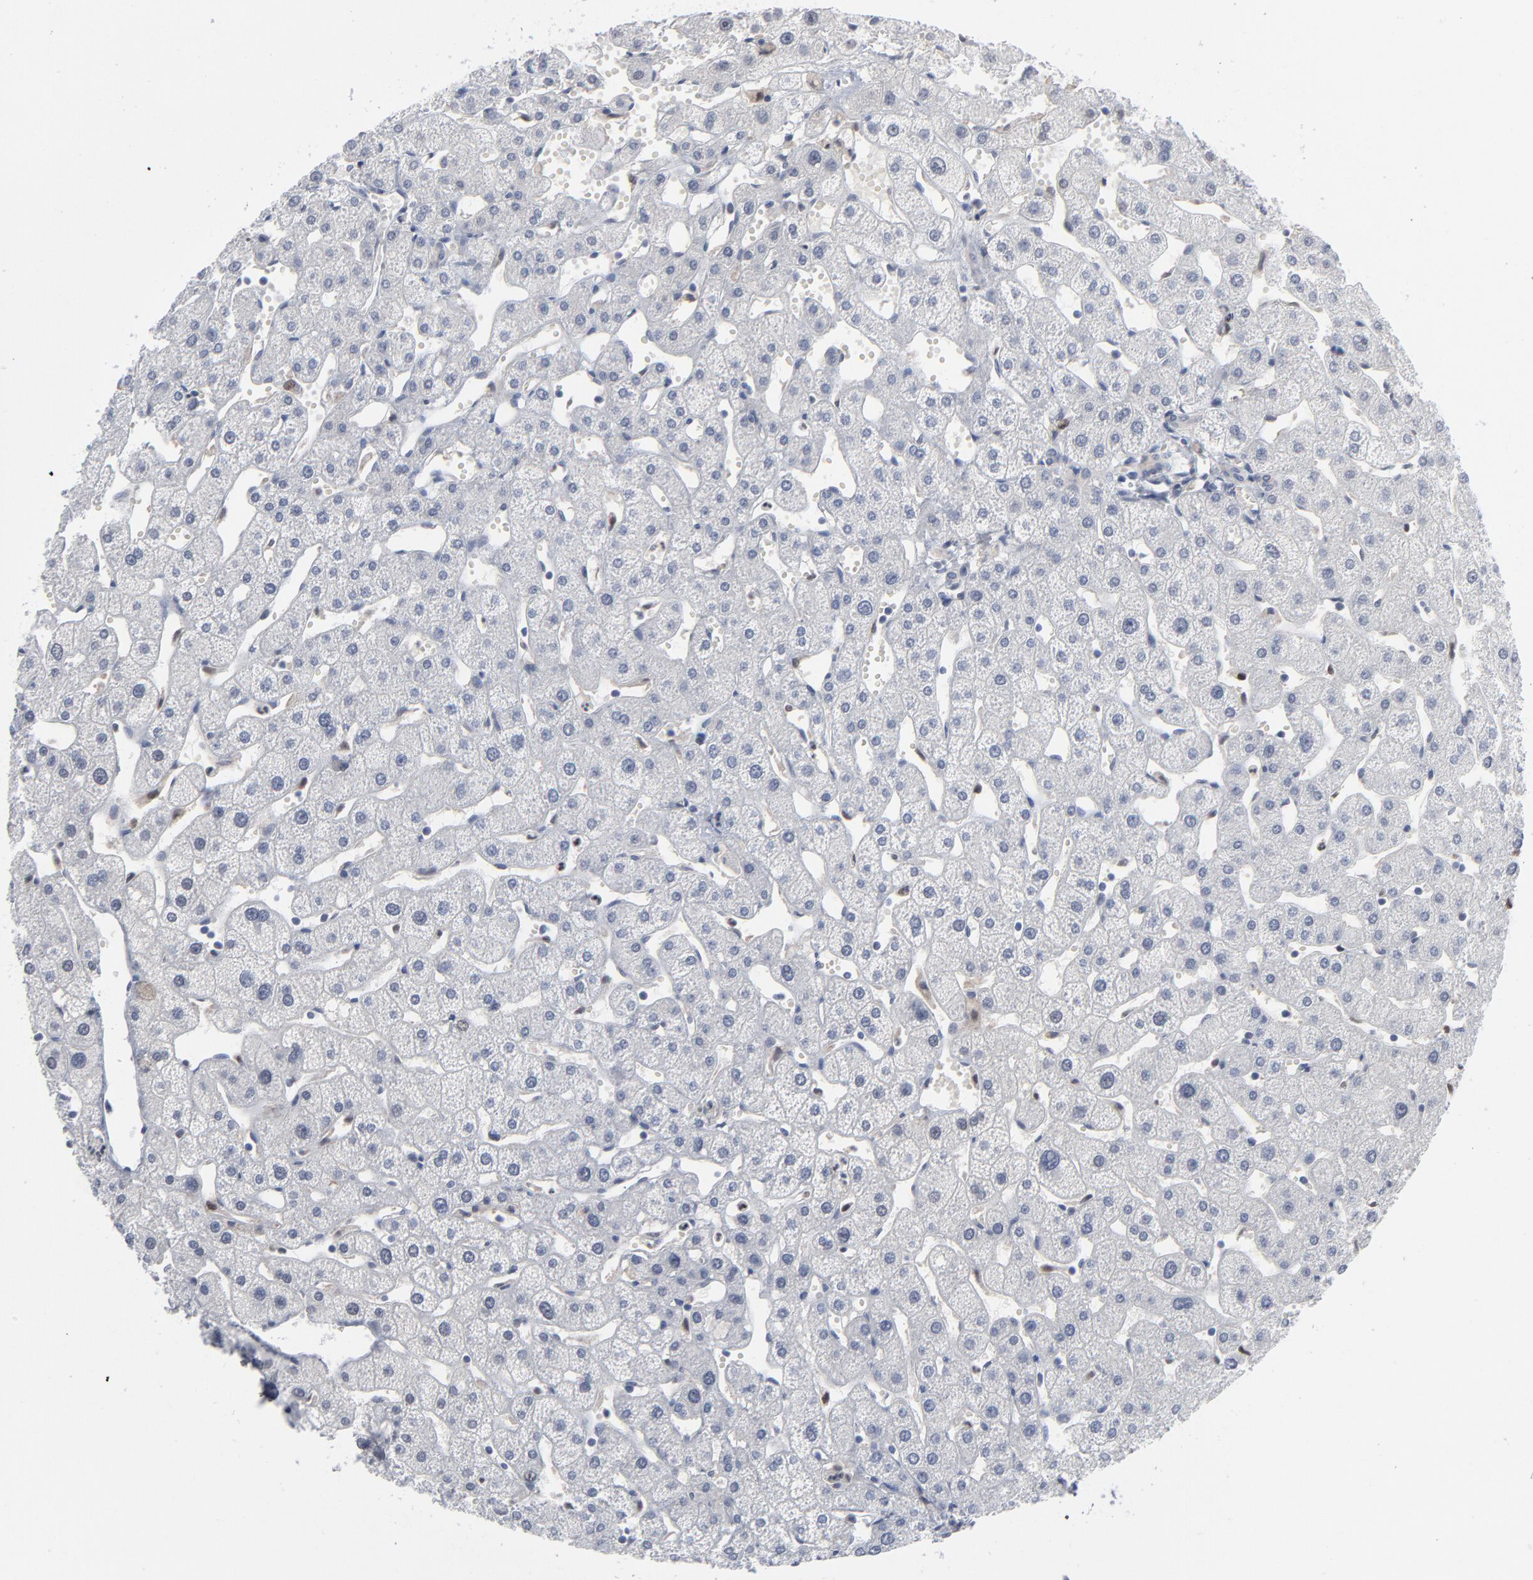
{"staining": {"intensity": "negative", "quantity": "none", "location": "none"}, "tissue": "liver", "cell_type": "Cholangiocytes", "image_type": "normal", "snomed": [{"axis": "morphology", "description": "Normal tissue, NOS"}, {"axis": "topography", "description": "Liver"}], "caption": "Liver stained for a protein using immunohistochemistry displays no expression cholangiocytes.", "gene": "FOXN2", "patient": {"sex": "male", "age": 67}}